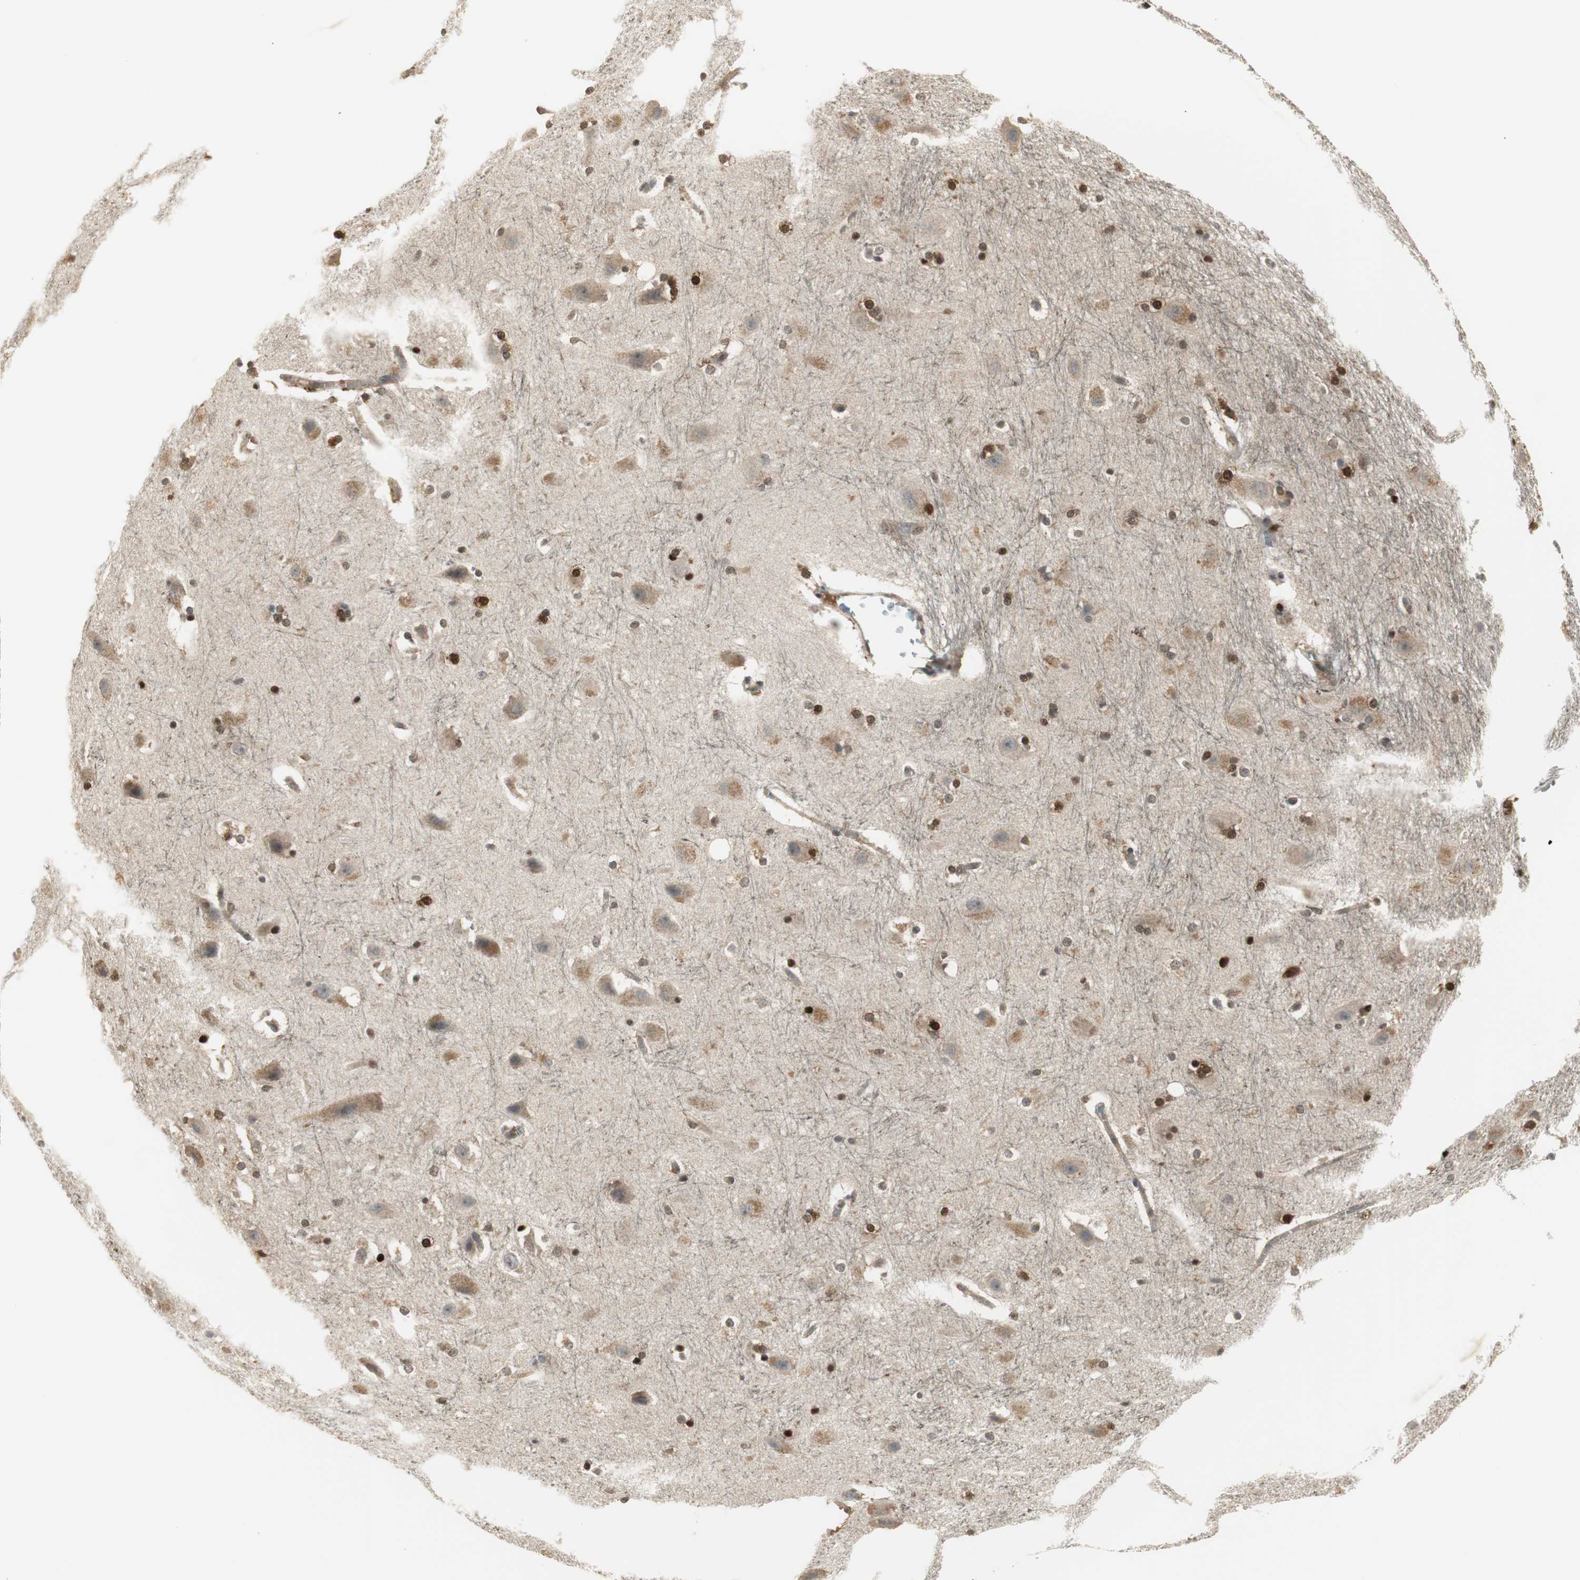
{"staining": {"intensity": "strong", "quantity": "25%-75%", "location": "cytoplasmic/membranous,nuclear"}, "tissue": "hippocampus", "cell_type": "Glial cells", "image_type": "normal", "snomed": [{"axis": "morphology", "description": "Normal tissue, NOS"}, {"axis": "topography", "description": "Hippocampus"}], "caption": "This photomicrograph shows immunohistochemistry staining of benign hippocampus, with high strong cytoplasmic/membranous,nuclear expression in approximately 25%-75% of glial cells.", "gene": "PLIN3", "patient": {"sex": "female", "age": 19}}